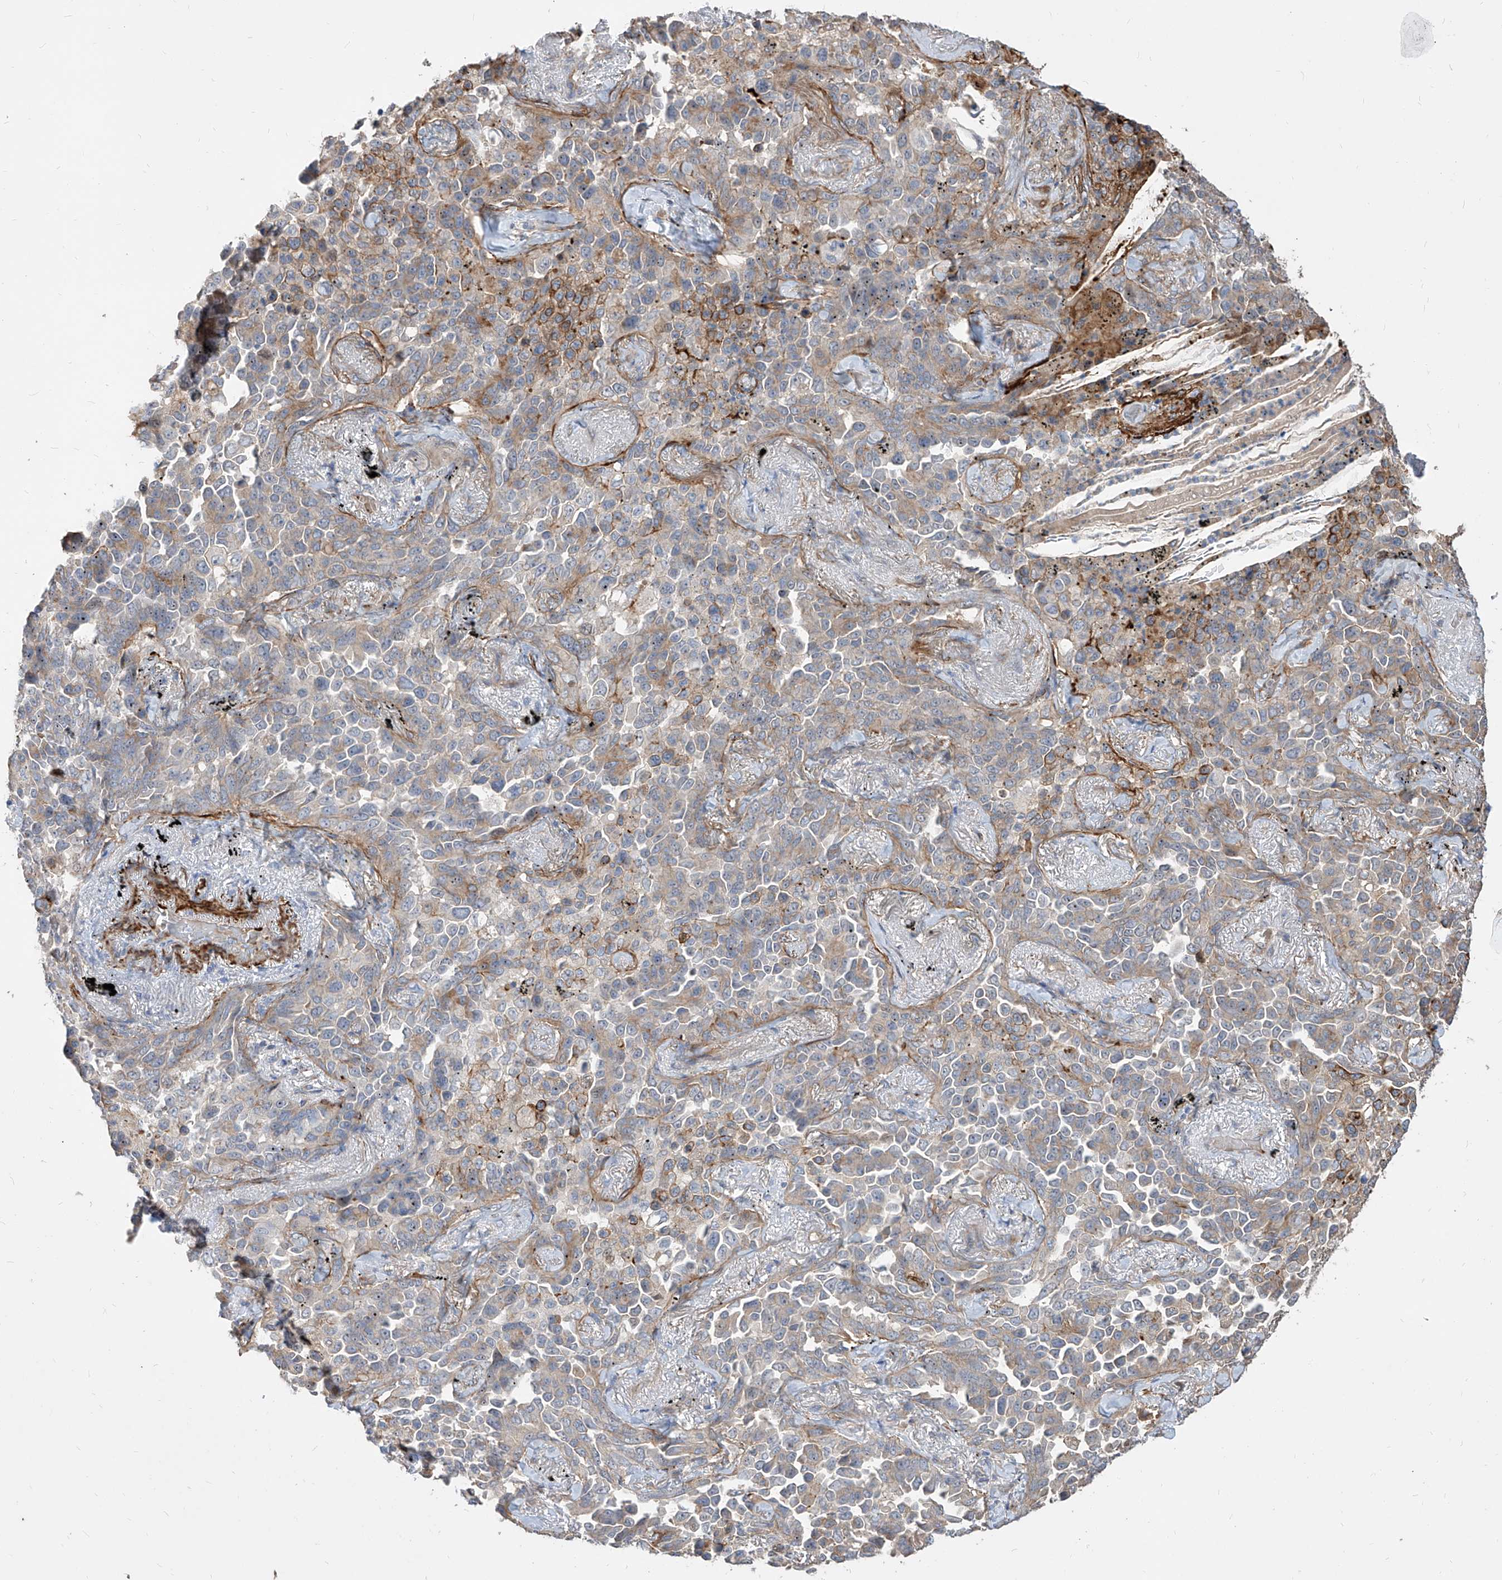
{"staining": {"intensity": "moderate", "quantity": "<25%", "location": "cytoplasmic/membranous"}, "tissue": "lung cancer", "cell_type": "Tumor cells", "image_type": "cancer", "snomed": [{"axis": "morphology", "description": "Adenocarcinoma, NOS"}, {"axis": "topography", "description": "Lung"}], "caption": "Immunohistochemistry (DAB) staining of human lung cancer demonstrates moderate cytoplasmic/membranous protein positivity in about <25% of tumor cells.", "gene": "FAM83B", "patient": {"sex": "female", "age": 67}}